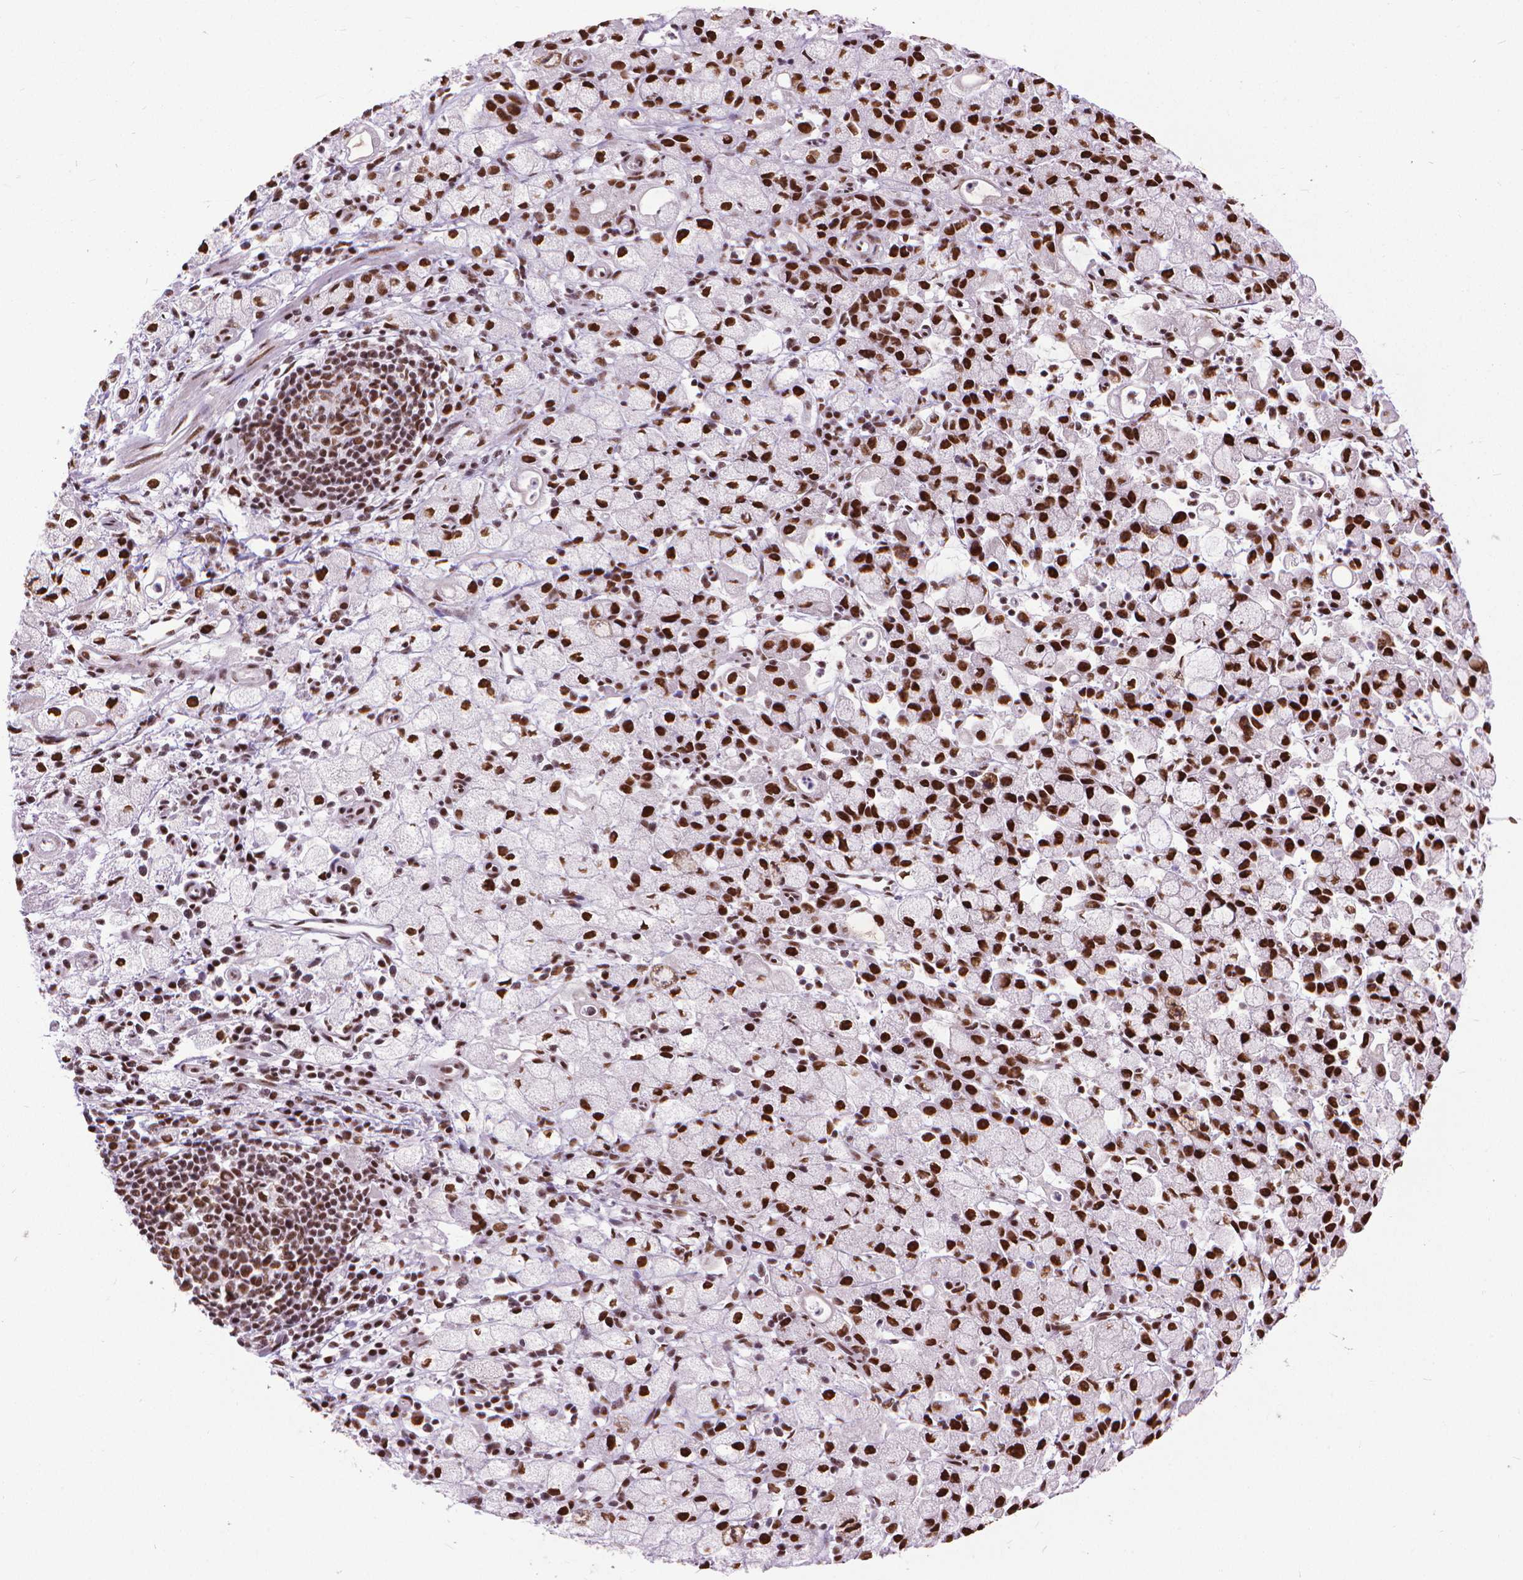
{"staining": {"intensity": "strong", "quantity": ">75%", "location": "nuclear"}, "tissue": "stomach cancer", "cell_type": "Tumor cells", "image_type": "cancer", "snomed": [{"axis": "morphology", "description": "Adenocarcinoma, NOS"}, {"axis": "topography", "description": "Stomach"}], "caption": "Adenocarcinoma (stomach) stained with DAB immunohistochemistry (IHC) reveals high levels of strong nuclear positivity in about >75% of tumor cells.", "gene": "AKAP8", "patient": {"sex": "male", "age": 58}}